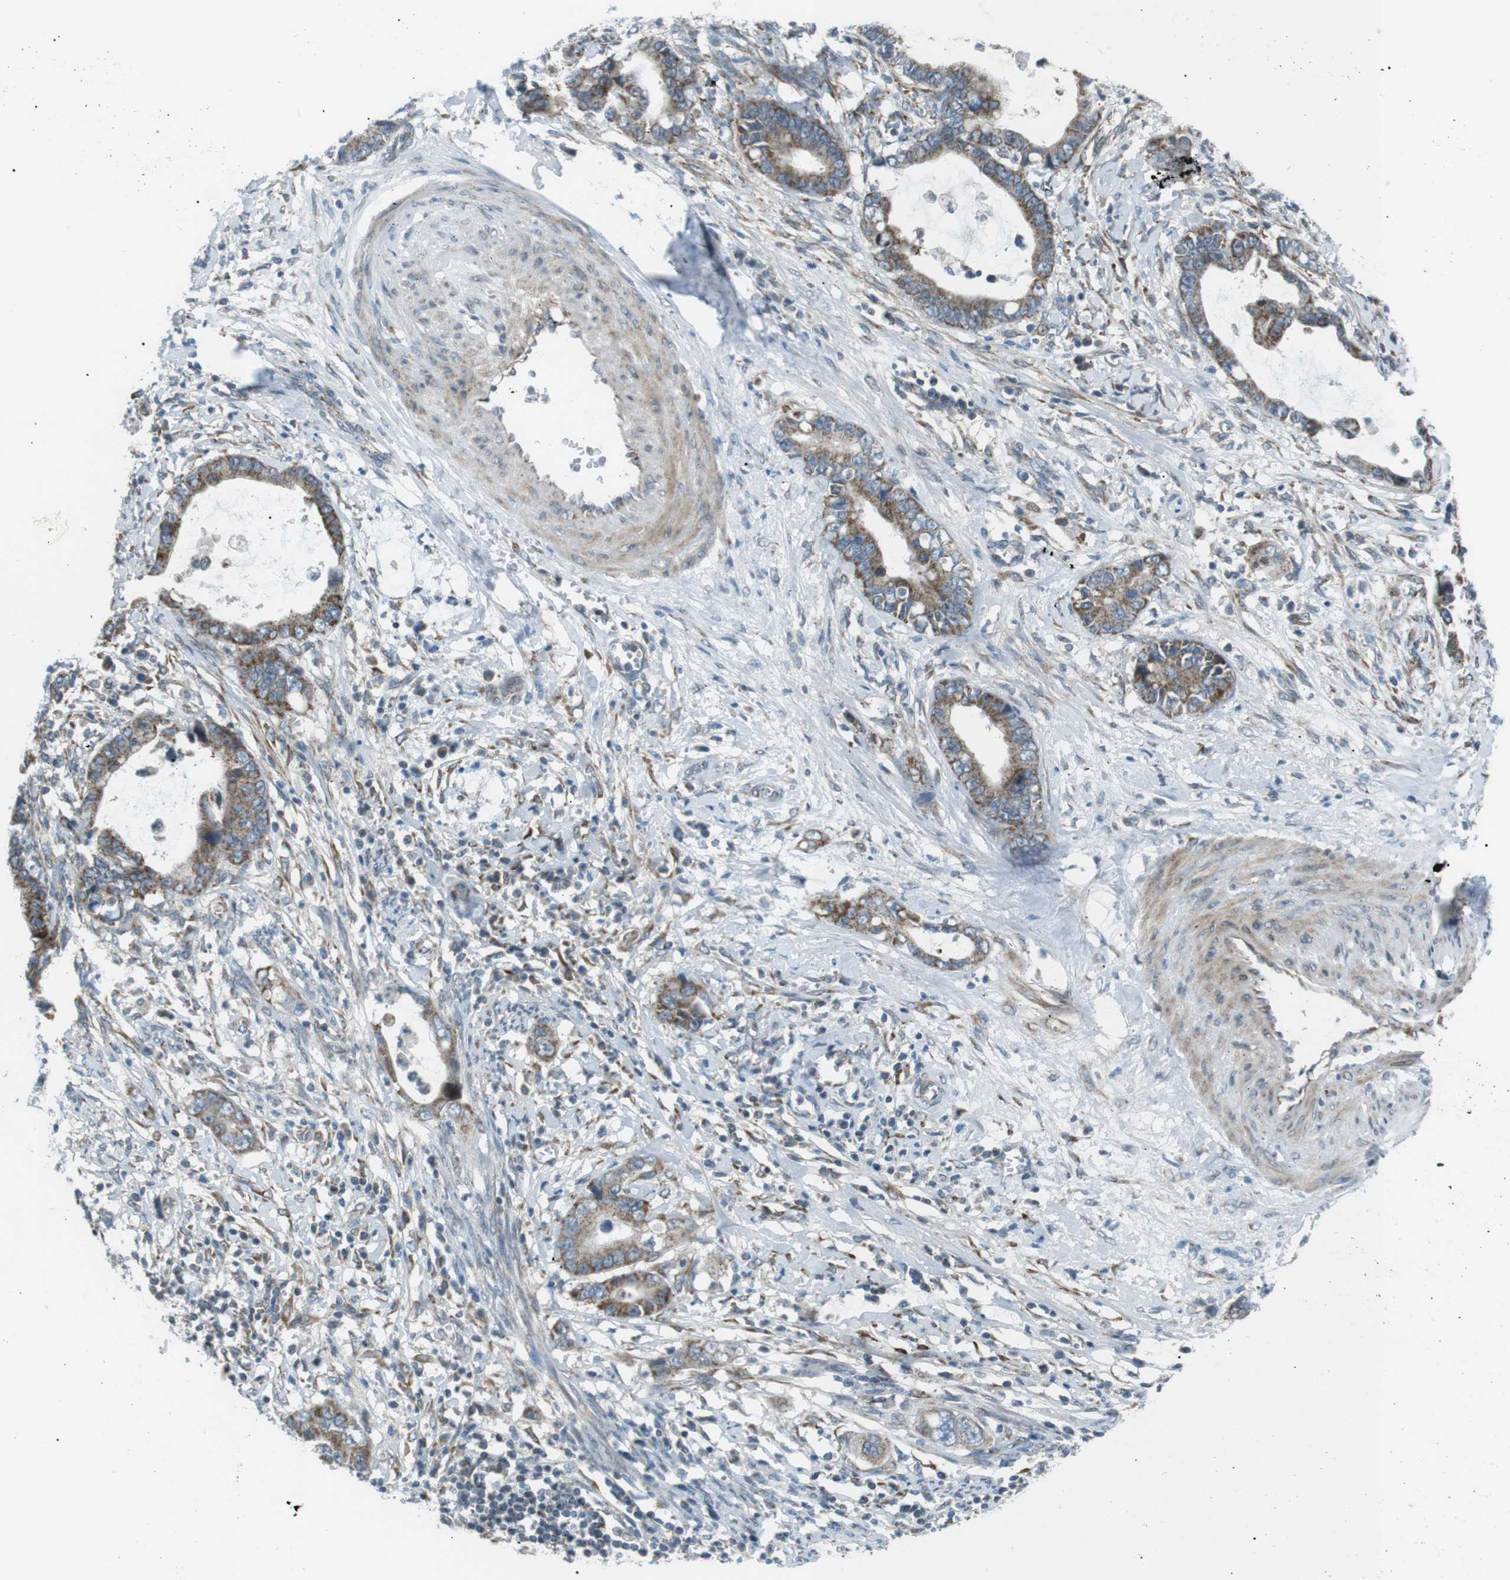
{"staining": {"intensity": "moderate", "quantity": "25%-75%", "location": "cytoplasmic/membranous"}, "tissue": "cervical cancer", "cell_type": "Tumor cells", "image_type": "cancer", "snomed": [{"axis": "morphology", "description": "Adenocarcinoma, NOS"}, {"axis": "topography", "description": "Cervix"}], "caption": "Moderate cytoplasmic/membranous protein positivity is identified in approximately 25%-75% of tumor cells in adenocarcinoma (cervical).", "gene": "ARID5B", "patient": {"sex": "female", "age": 44}}